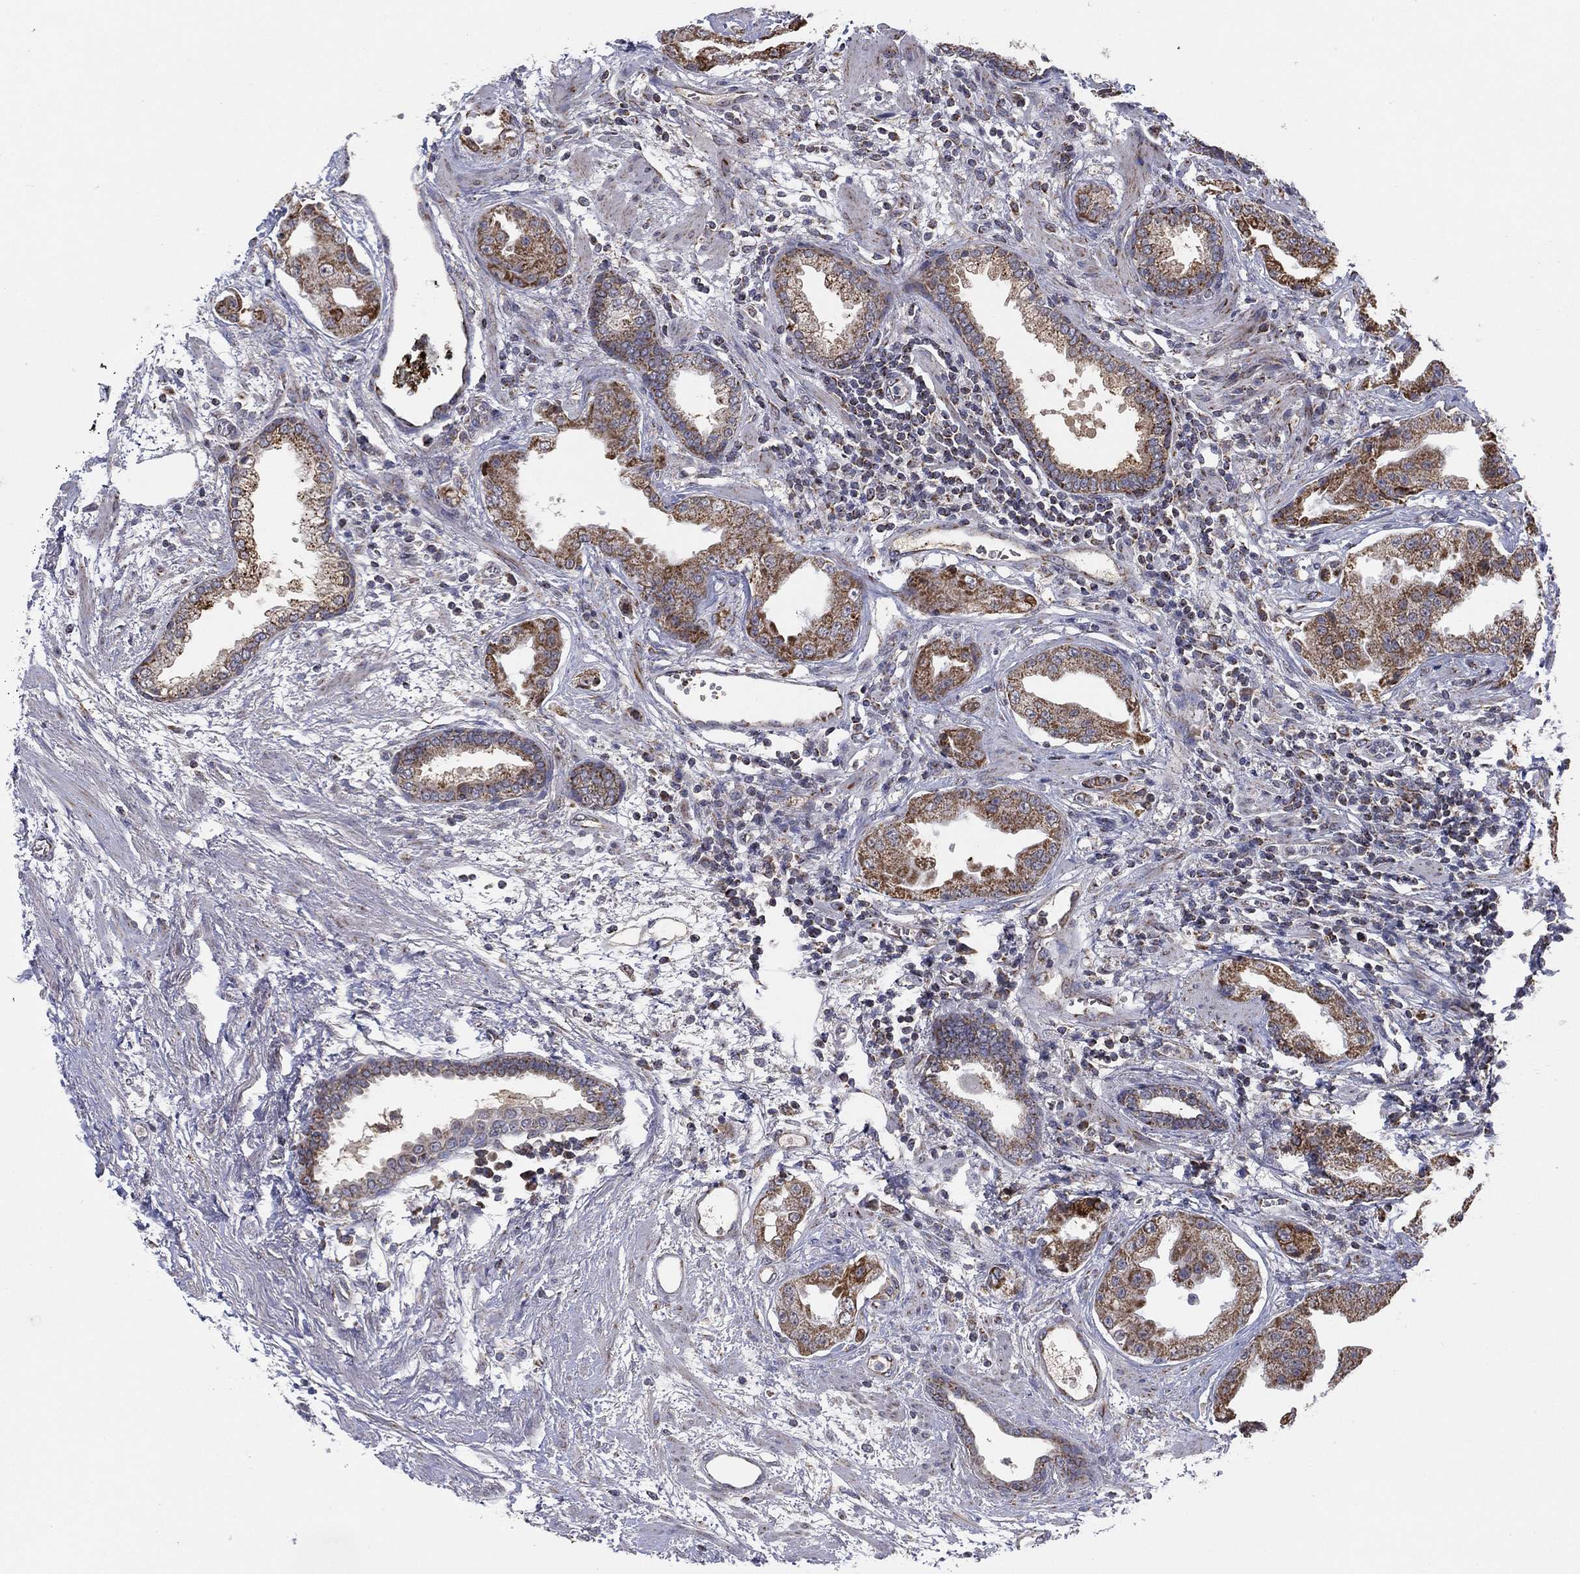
{"staining": {"intensity": "moderate", "quantity": ">75%", "location": "cytoplasmic/membranous"}, "tissue": "prostate cancer", "cell_type": "Tumor cells", "image_type": "cancer", "snomed": [{"axis": "morphology", "description": "Adenocarcinoma, Low grade"}, {"axis": "topography", "description": "Prostate"}], "caption": "Brown immunohistochemical staining in human prostate cancer demonstrates moderate cytoplasmic/membranous positivity in approximately >75% of tumor cells.", "gene": "PSMG4", "patient": {"sex": "male", "age": 62}}